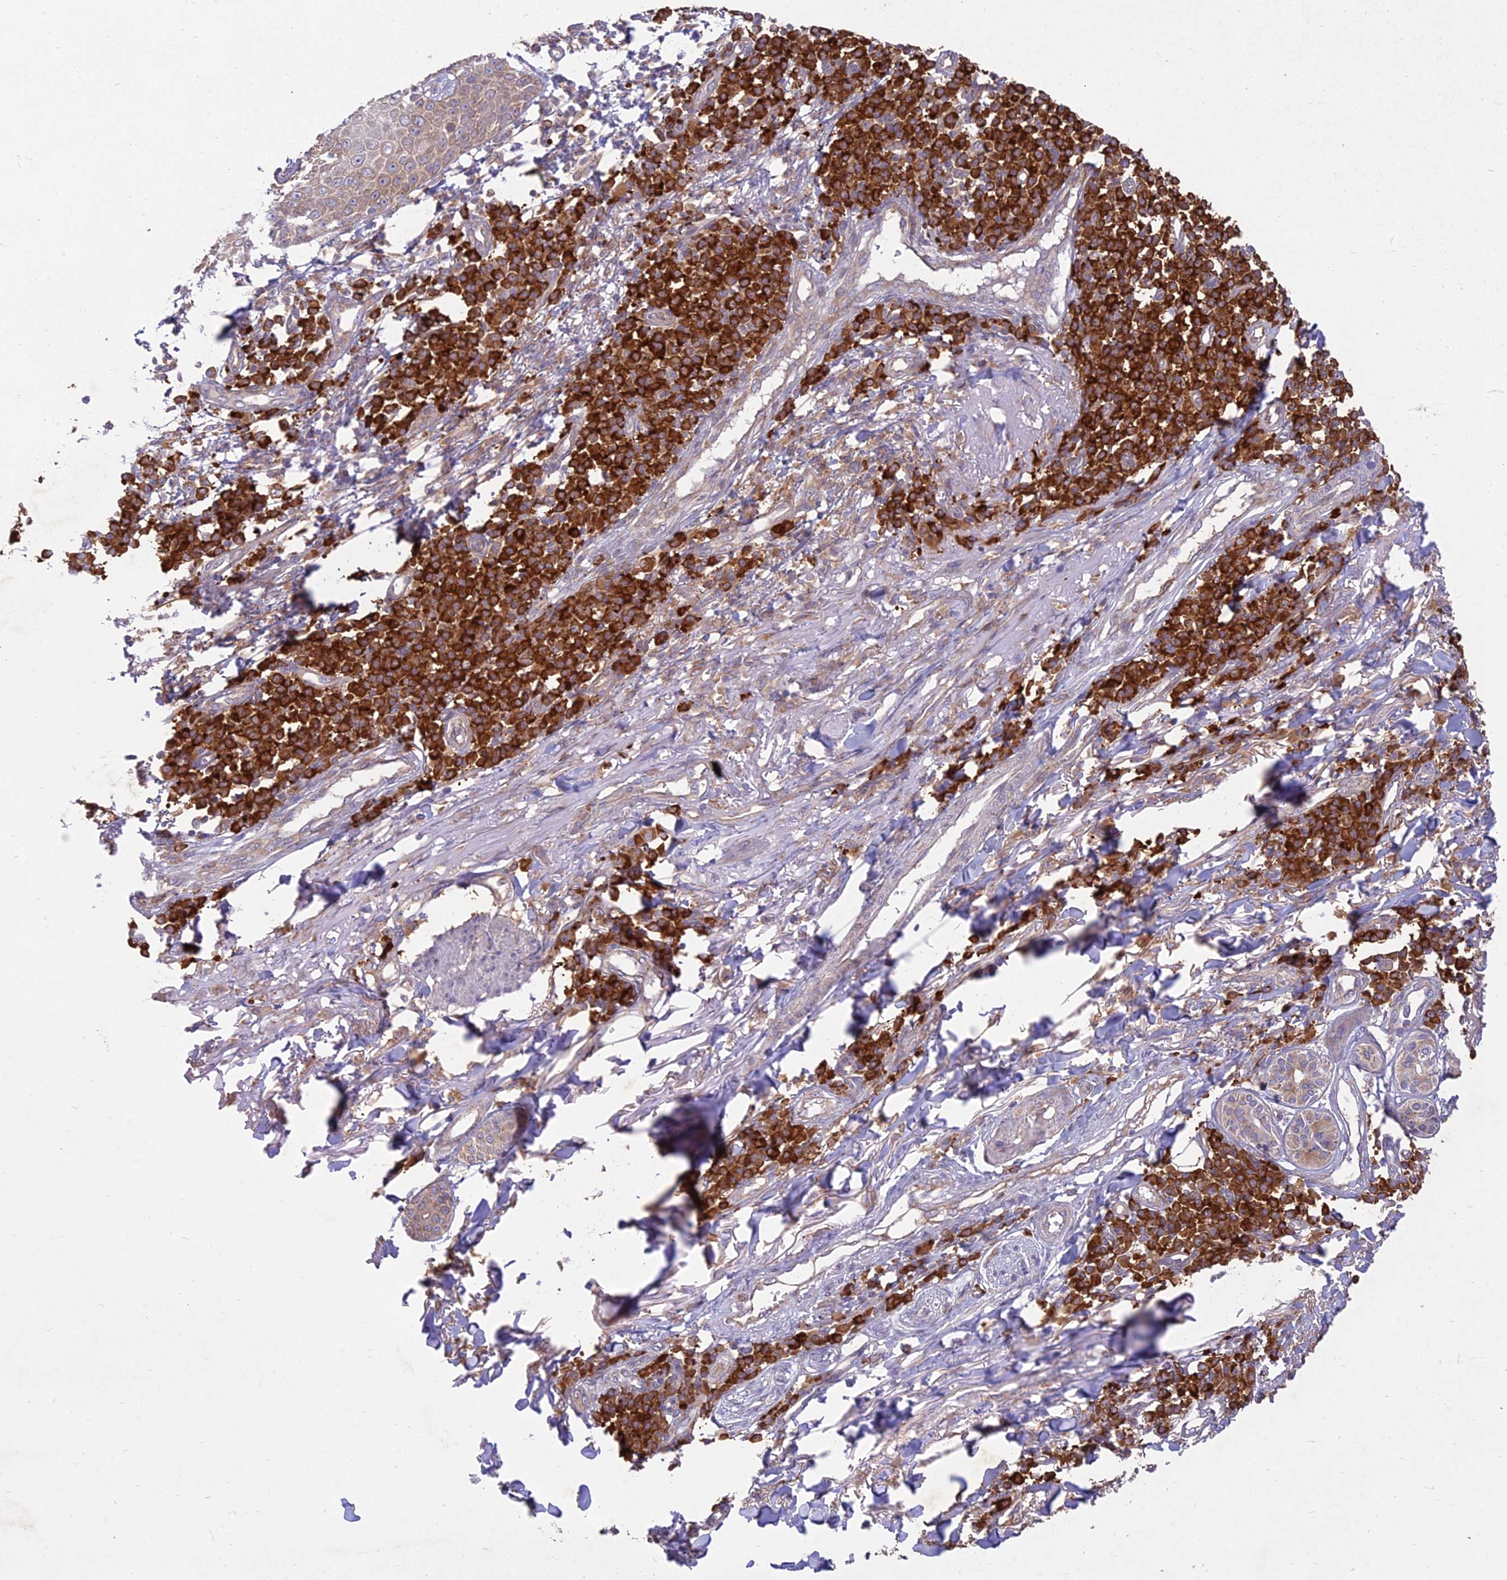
{"staining": {"intensity": "weak", "quantity": "<25%", "location": "cytoplasmic/membranous"}, "tissue": "skin cancer", "cell_type": "Tumor cells", "image_type": "cancer", "snomed": [{"axis": "morphology", "description": "Squamous cell carcinoma, NOS"}, {"axis": "topography", "description": "Skin"}], "caption": "Human skin cancer stained for a protein using immunohistochemistry demonstrates no expression in tumor cells.", "gene": "NXNL2", "patient": {"sex": "male", "age": 71}}